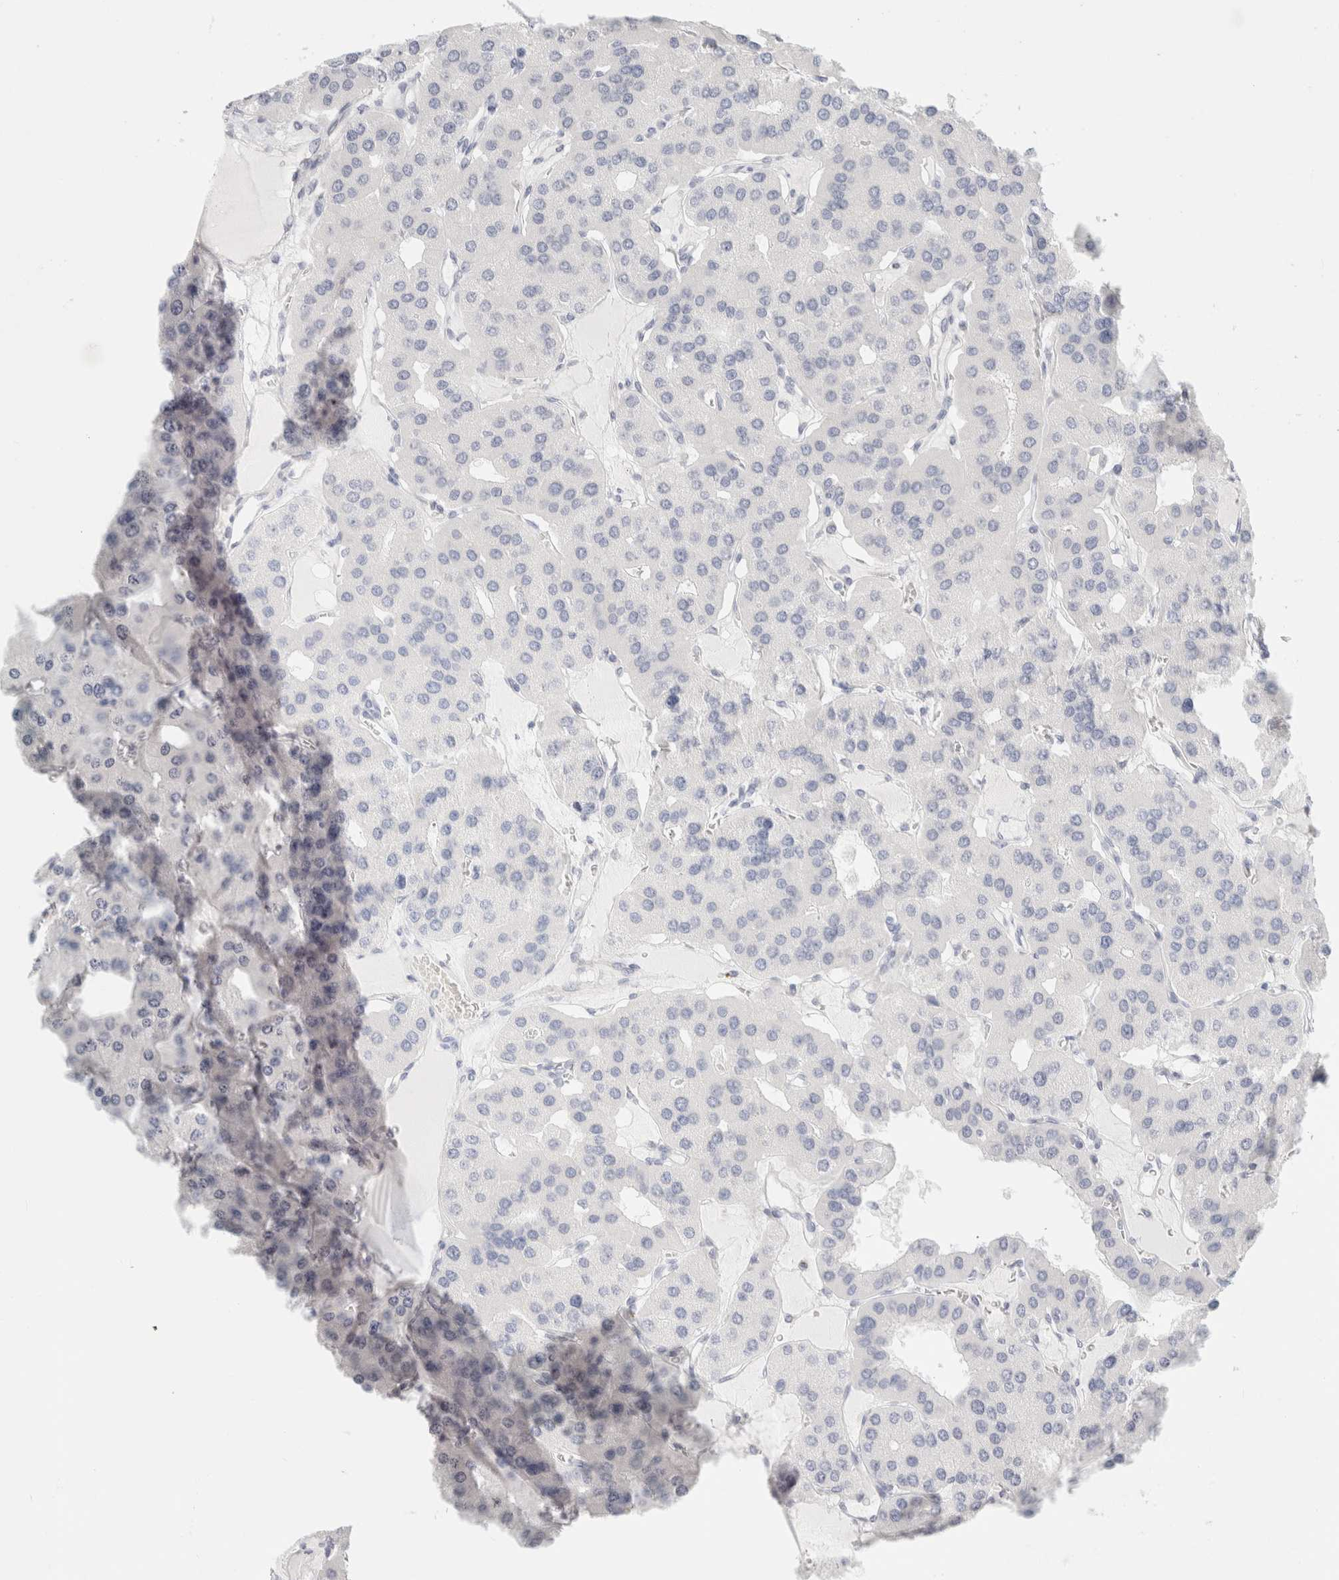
{"staining": {"intensity": "negative", "quantity": "none", "location": "none"}, "tissue": "parathyroid gland", "cell_type": "Glandular cells", "image_type": "normal", "snomed": [{"axis": "morphology", "description": "Normal tissue, NOS"}, {"axis": "morphology", "description": "Adenoma, NOS"}, {"axis": "topography", "description": "Parathyroid gland"}], "caption": "Human parathyroid gland stained for a protein using immunohistochemistry (IHC) exhibits no positivity in glandular cells.", "gene": "RTN4", "patient": {"sex": "female", "age": 86}}